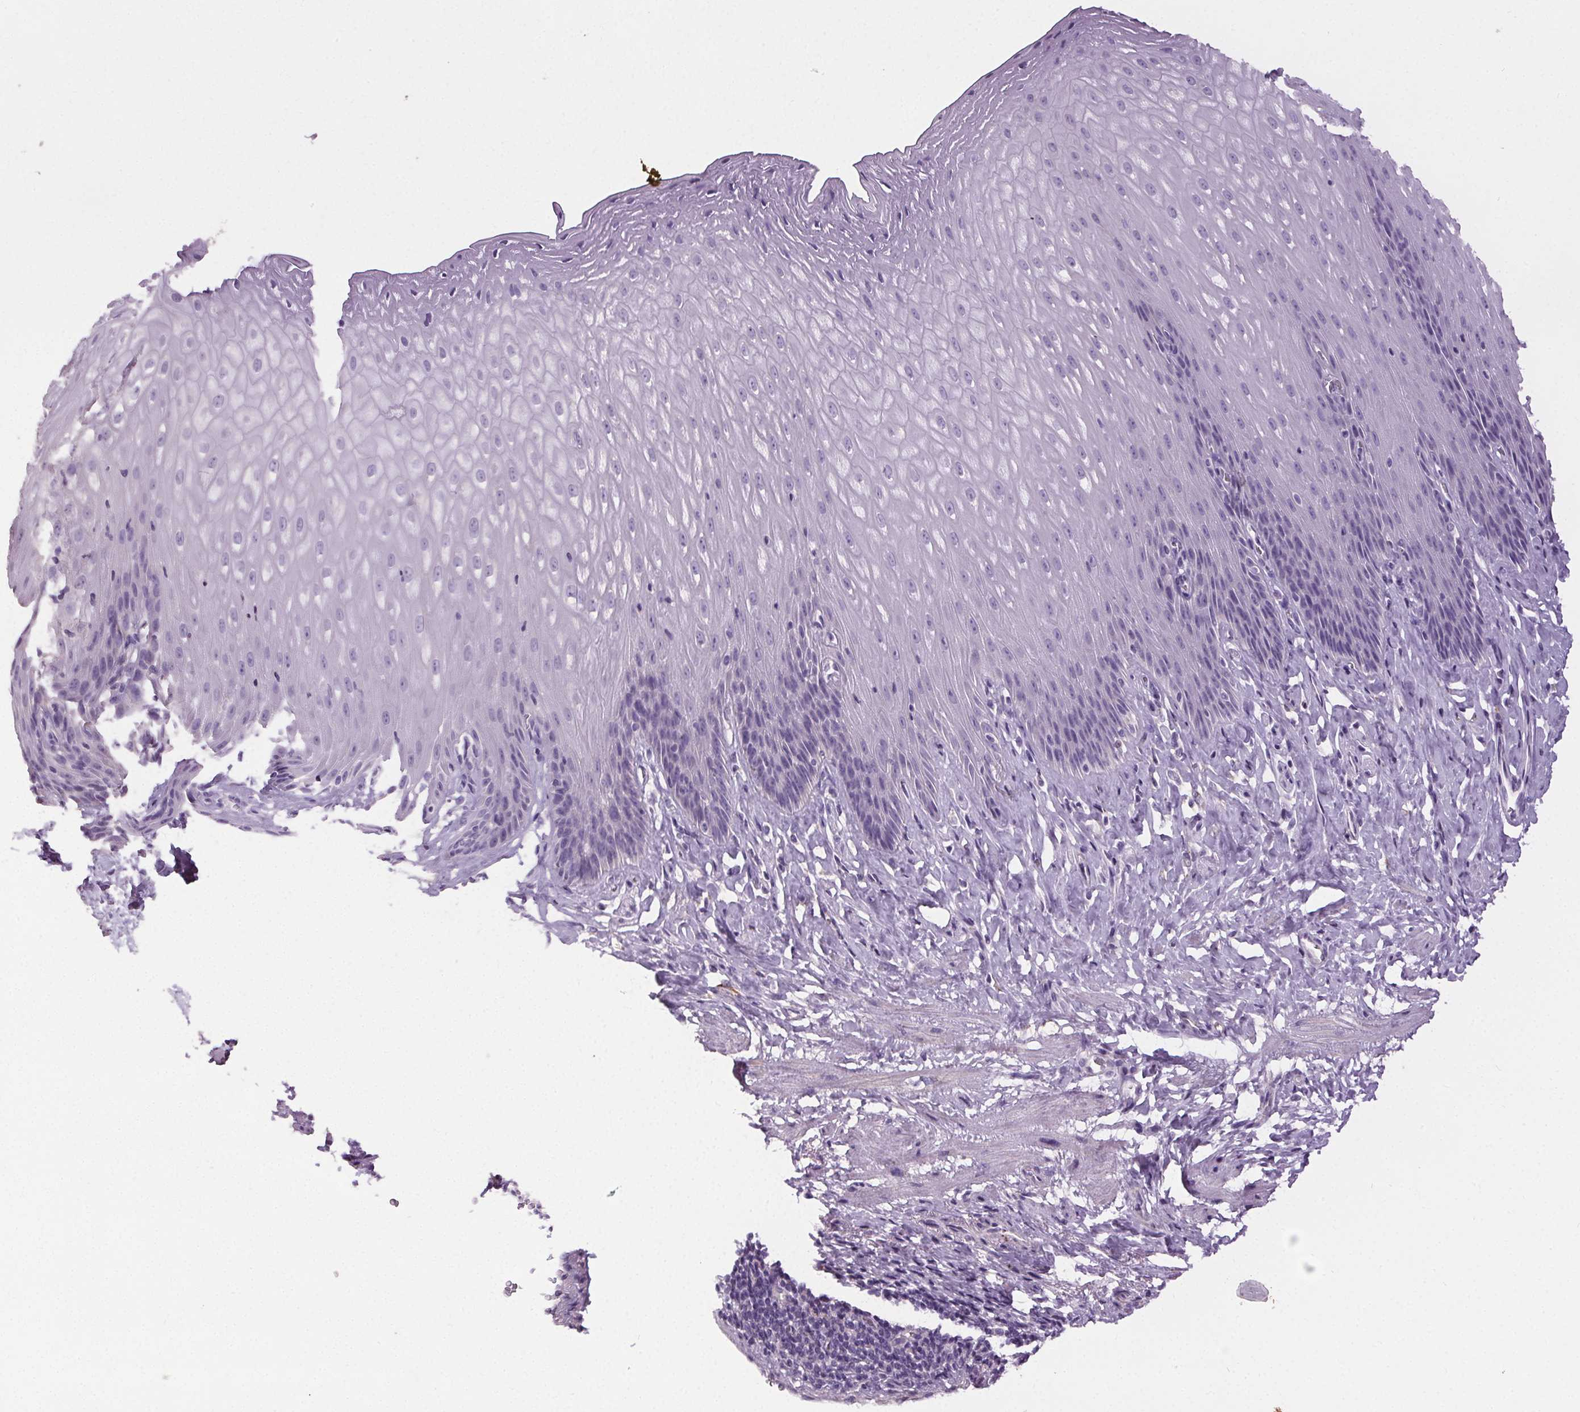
{"staining": {"intensity": "negative", "quantity": "none", "location": "none"}, "tissue": "esophagus", "cell_type": "Squamous epithelial cells", "image_type": "normal", "snomed": [{"axis": "morphology", "description": "Normal tissue, NOS"}, {"axis": "topography", "description": "Esophagus"}], "caption": "Squamous epithelial cells are negative for brown protein staining in benign esophagus. (DAB (3,3'-diaminobenzidine) immunohistochemistry (IHC), high magnification).", "gene": "GPIHBP1", "patient": {"sex": "female", "age": 61}}